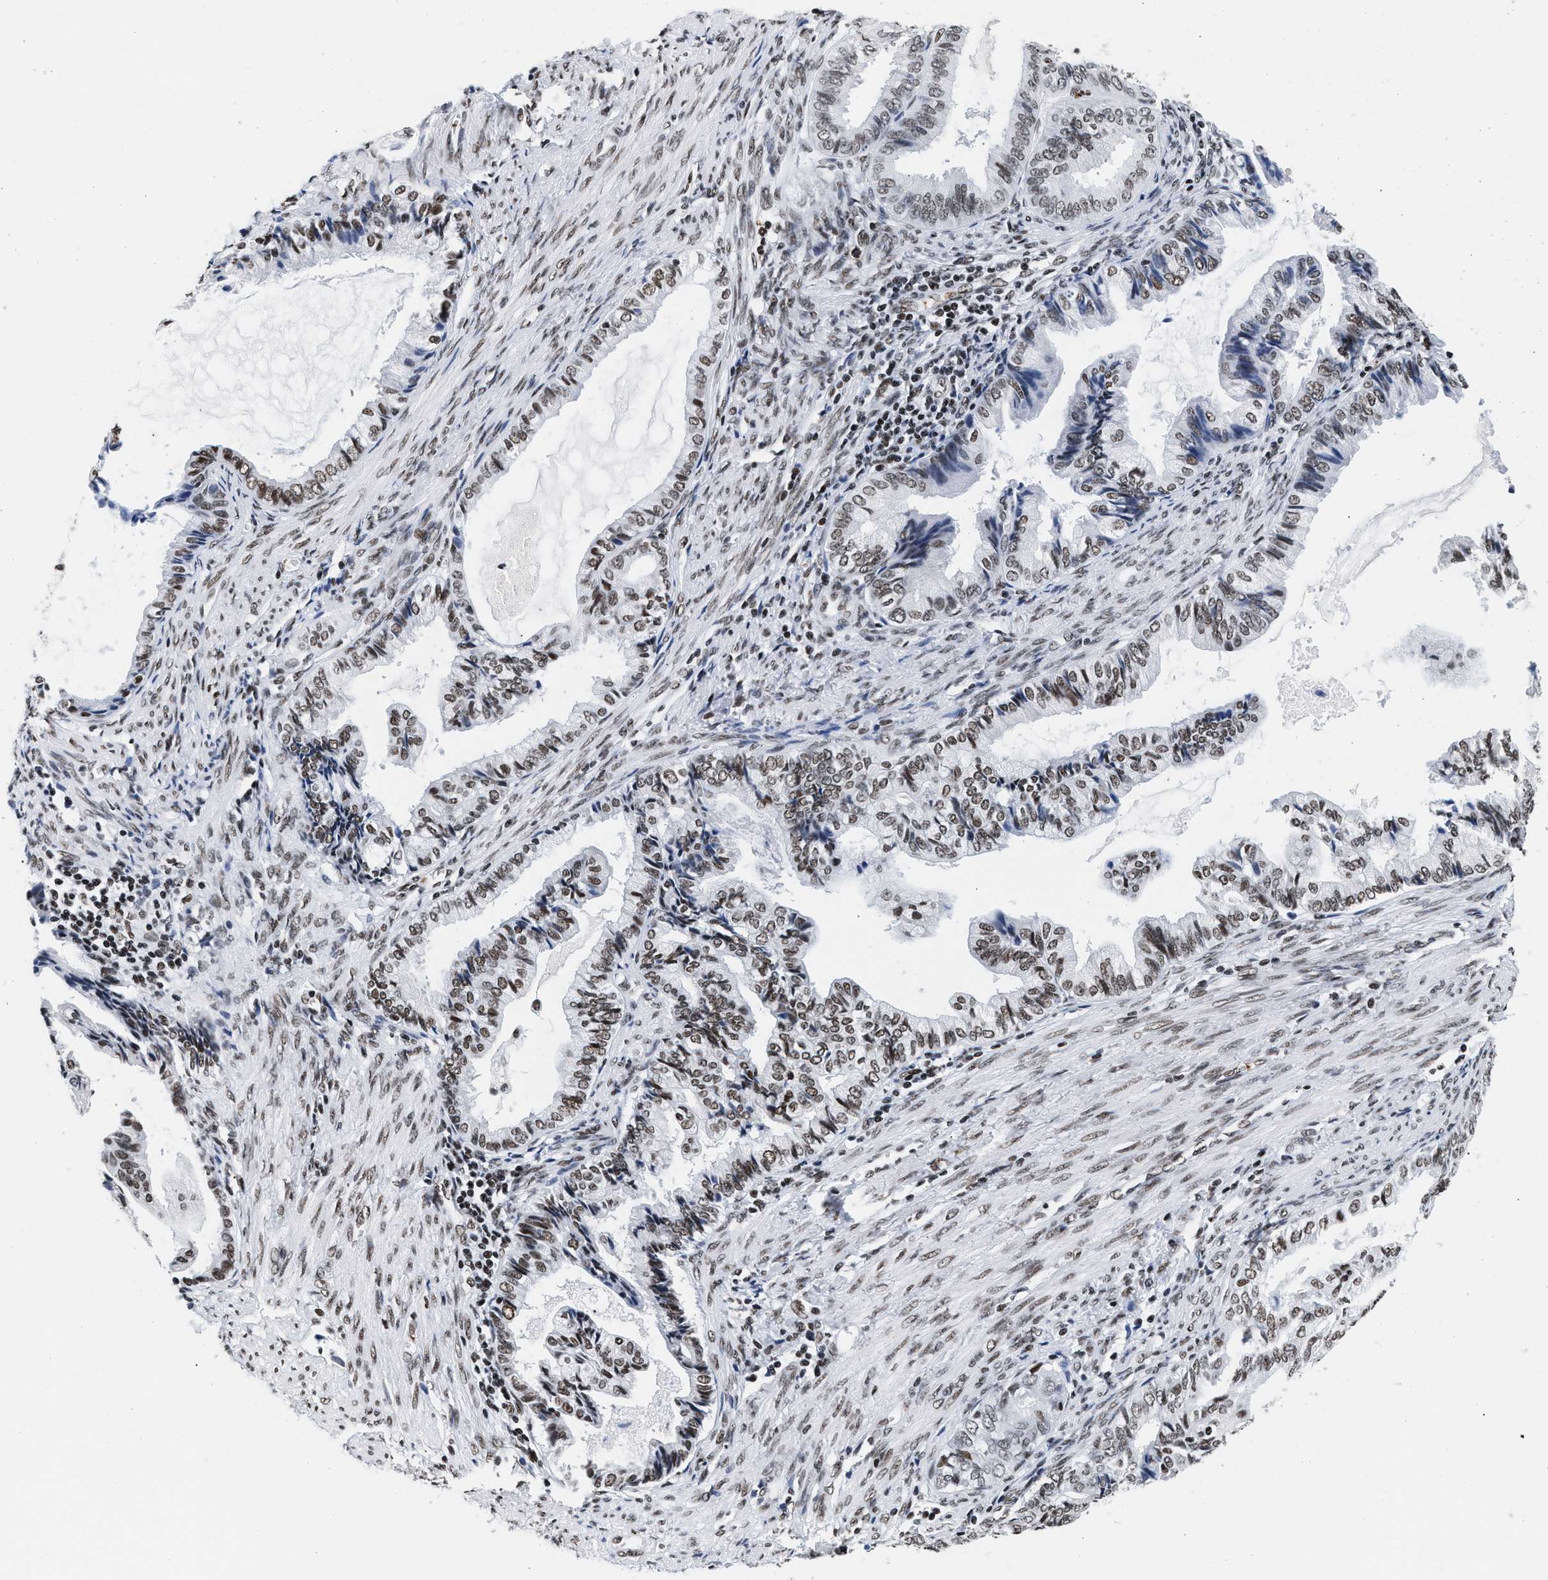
{"staining": {"intensity": "moderate", "quantity": "25%-75%", "location": "nuclear"}, "tissue": "endometrial cancer", "cell_type": "Tumor cells", "image_type": "cancer", "snomed": [{"axis": "morphology", "description": "Adenocarcinoma, NOS"}, {"axis": "topography", "description": "Endometrium"}], "caption": "Endometrial adenocarcinoma was stained to show a protein in brown. There is medium levels of moderate nuclear positivity in about 25%-75% of tumor cells.", "gene": "RAD21", "patient": {"sex": "female", "age": 86}}